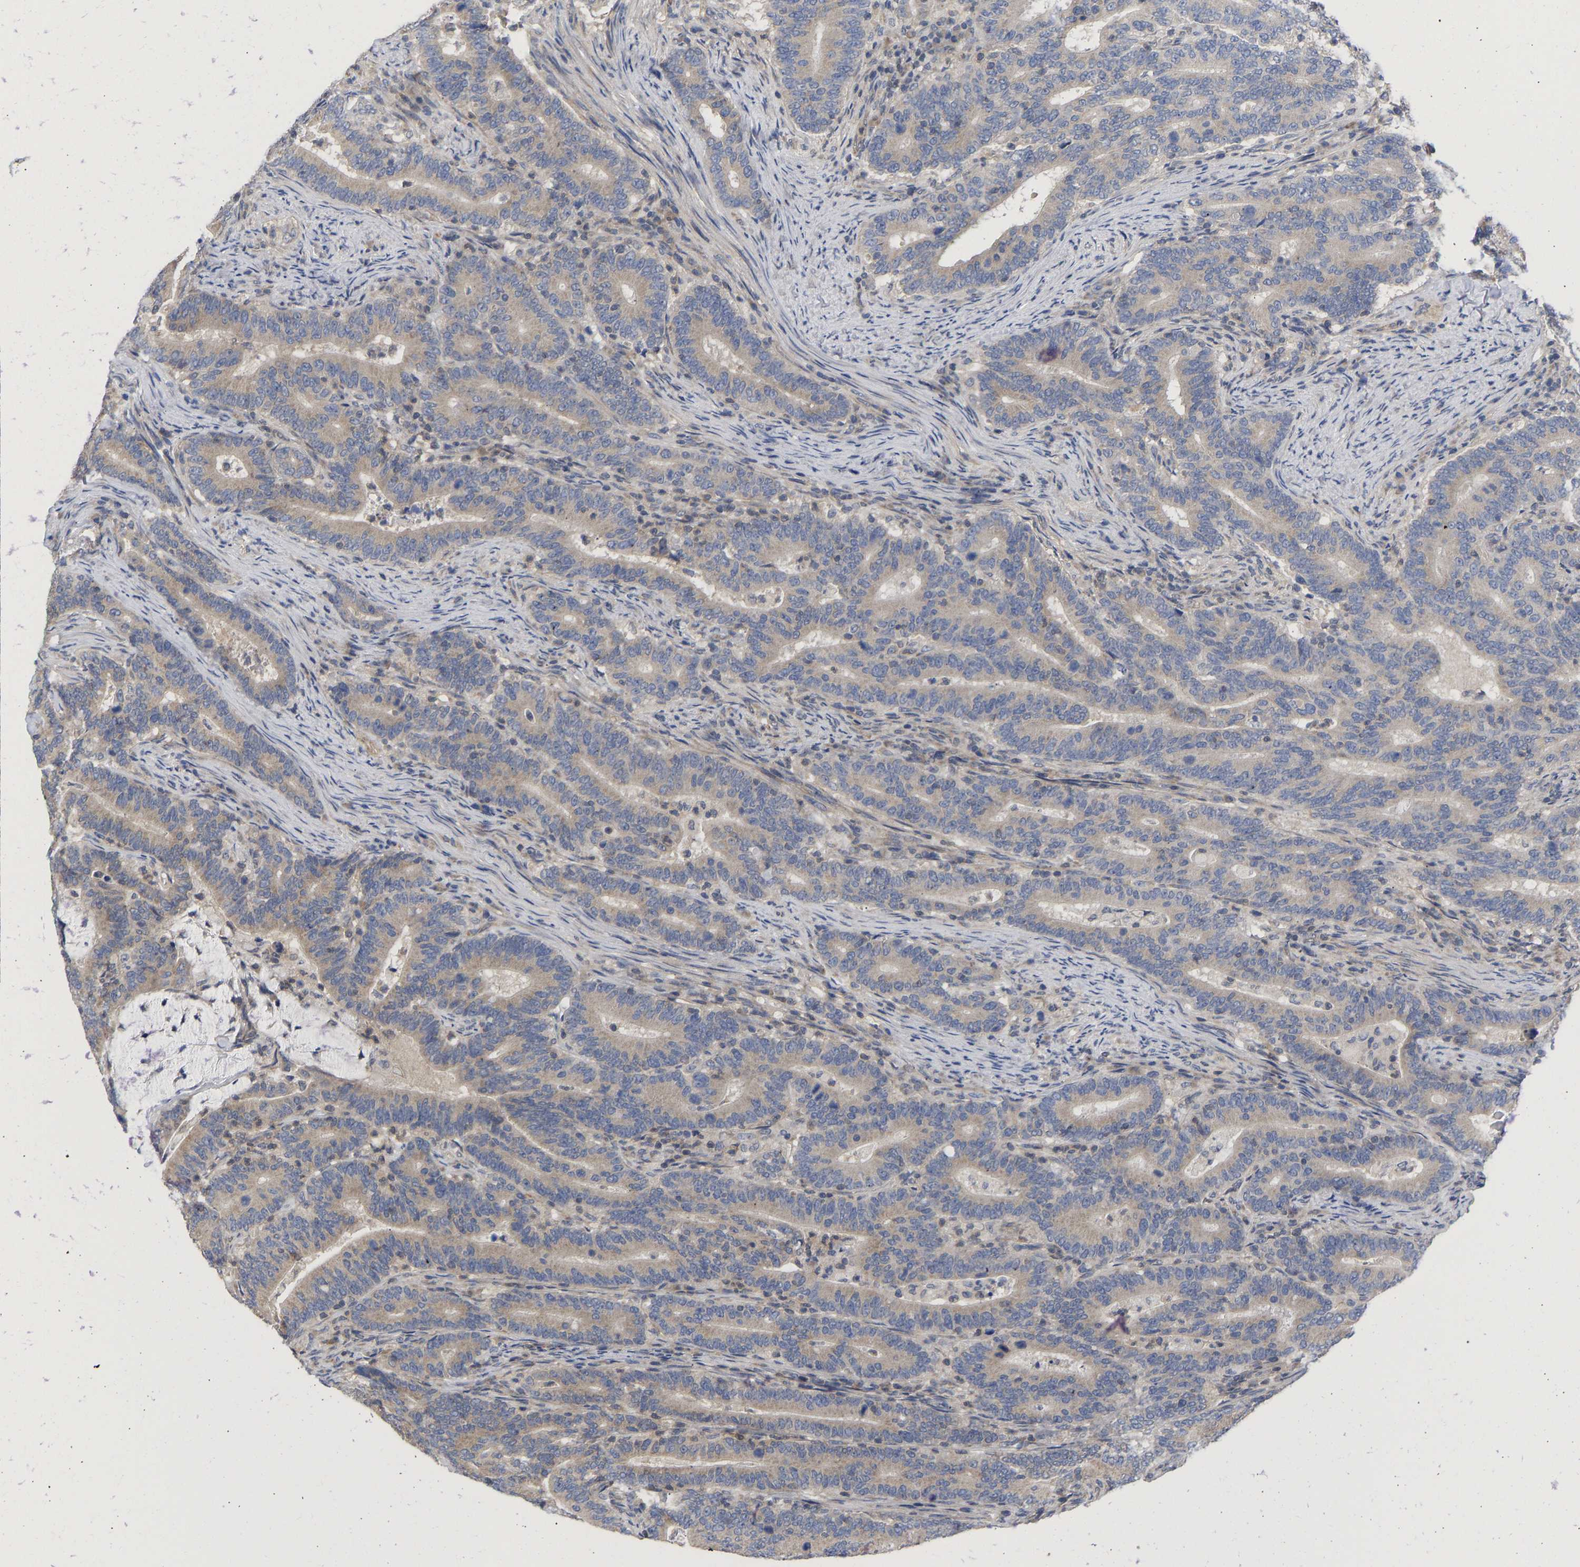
{"staining": {"intensity": "weak", "quantity": ">75%", "location": "cytoplasmic/membranous"}, "tissue": "colorectal cancer", "cell_type": "Tumor cells", "image_type": "cancer", "snomed": [{"axis": "morphology", "description": "Adenocarcinoma, NOS"}, {"axis": "topography", "description": "Colon"}], "caption": "Immunohistochemistry (IHC) (DAB) staining of human colorectal adenocarcinoma reveals weak cytoplasmic/membranous protein staining in about >75% of tumor cells.", "gene": "MAP2K3", "patient": {"sex": "female", "age": 66}}